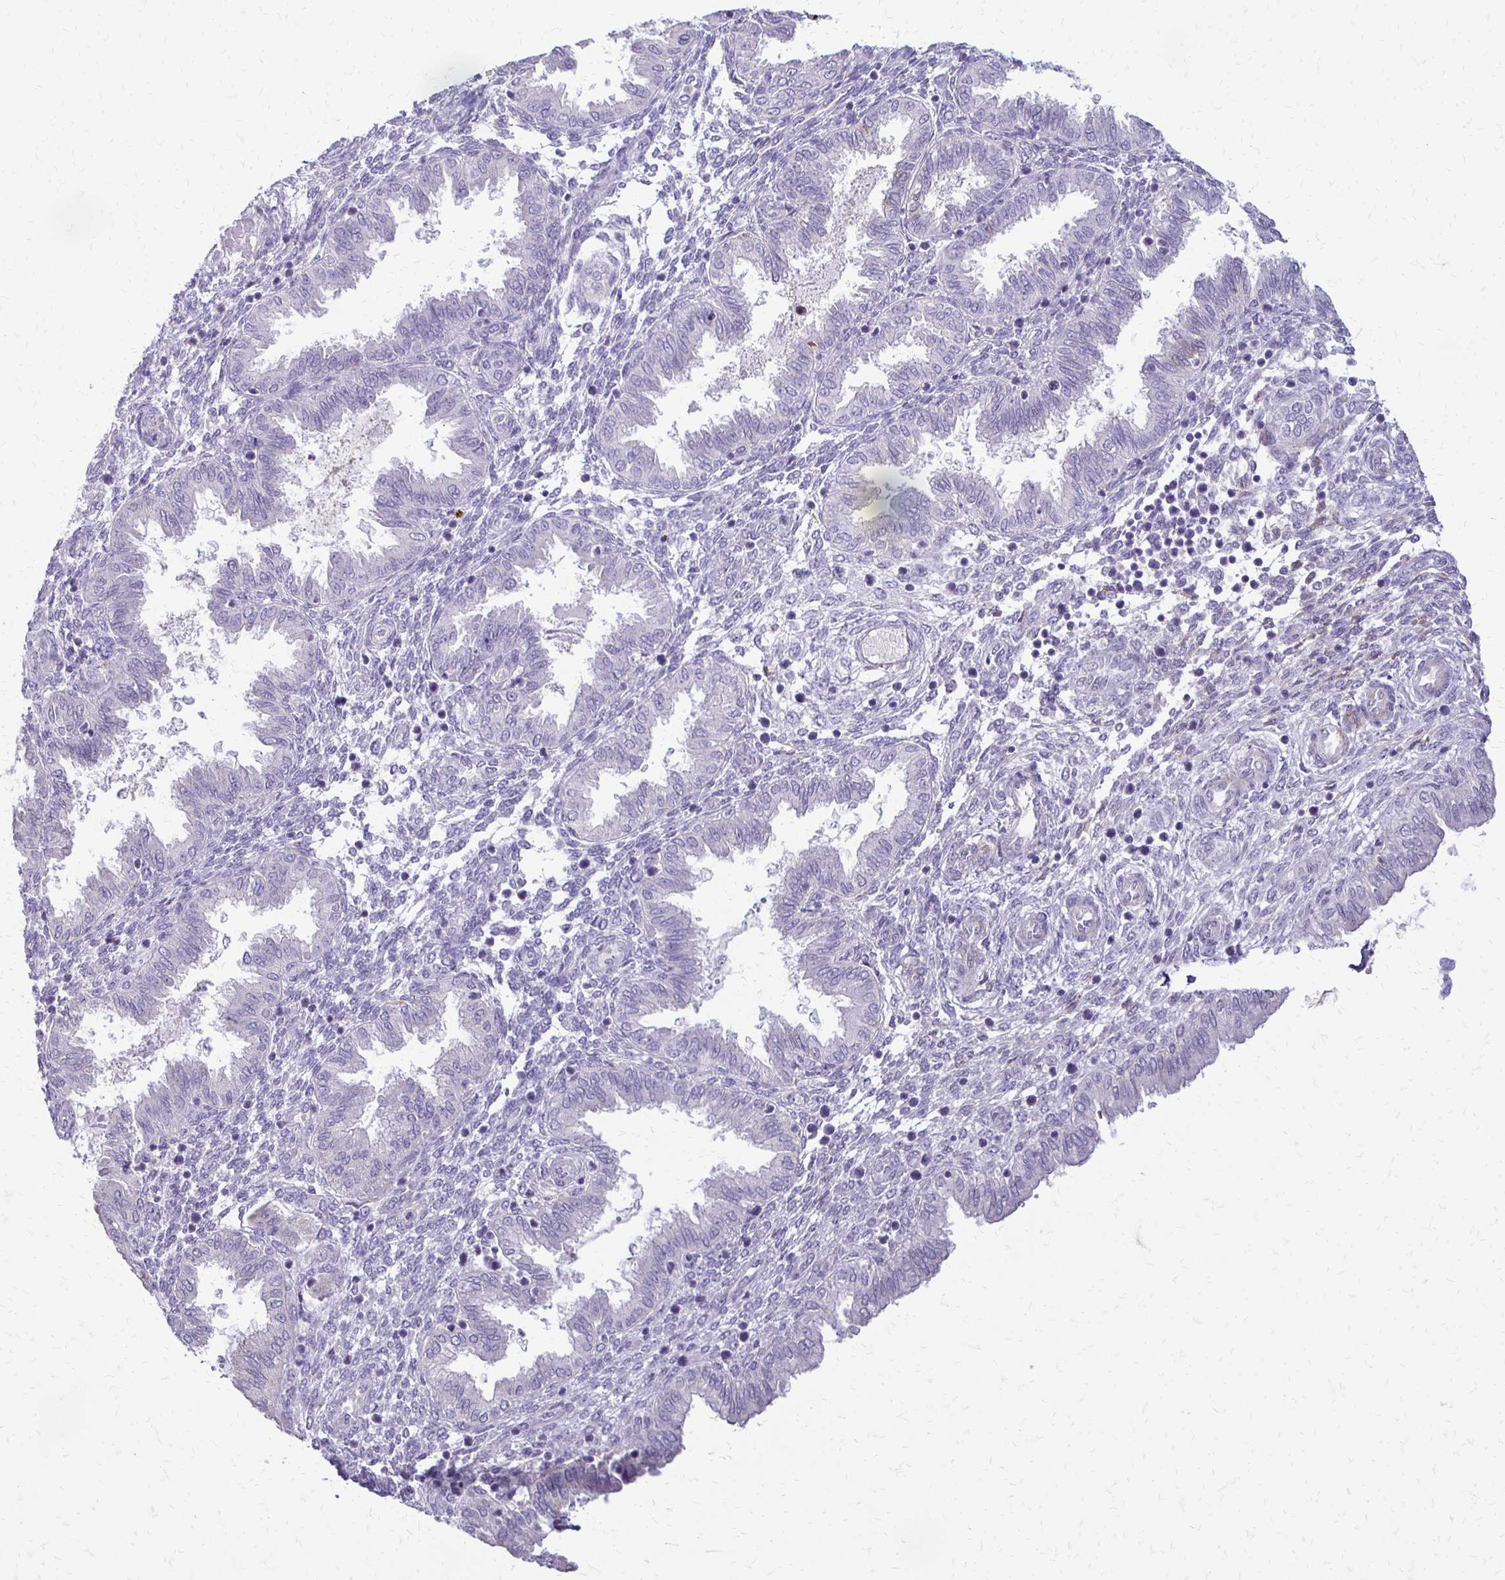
{"staining": {"intensity": "negative", "quantity": "none", "location": "none"}, "tissue": "endometrium", "cell_type": "Cells in endometrial stroma", "image_type": "normal", "snomed": [{"axis": "morphology", "description": "Normal tissue, NOS"}, {"axis": "topography", "description": "Endometrium"}], "caption": "Histopathology image shows no significant protein expression in cells in endometrial stroma of normal endometrium. (DAB IHC visualized using brightfield microscopy, high magnification).", "gene": "ALPG", "patient": {"sex": "female", "age": 33}}